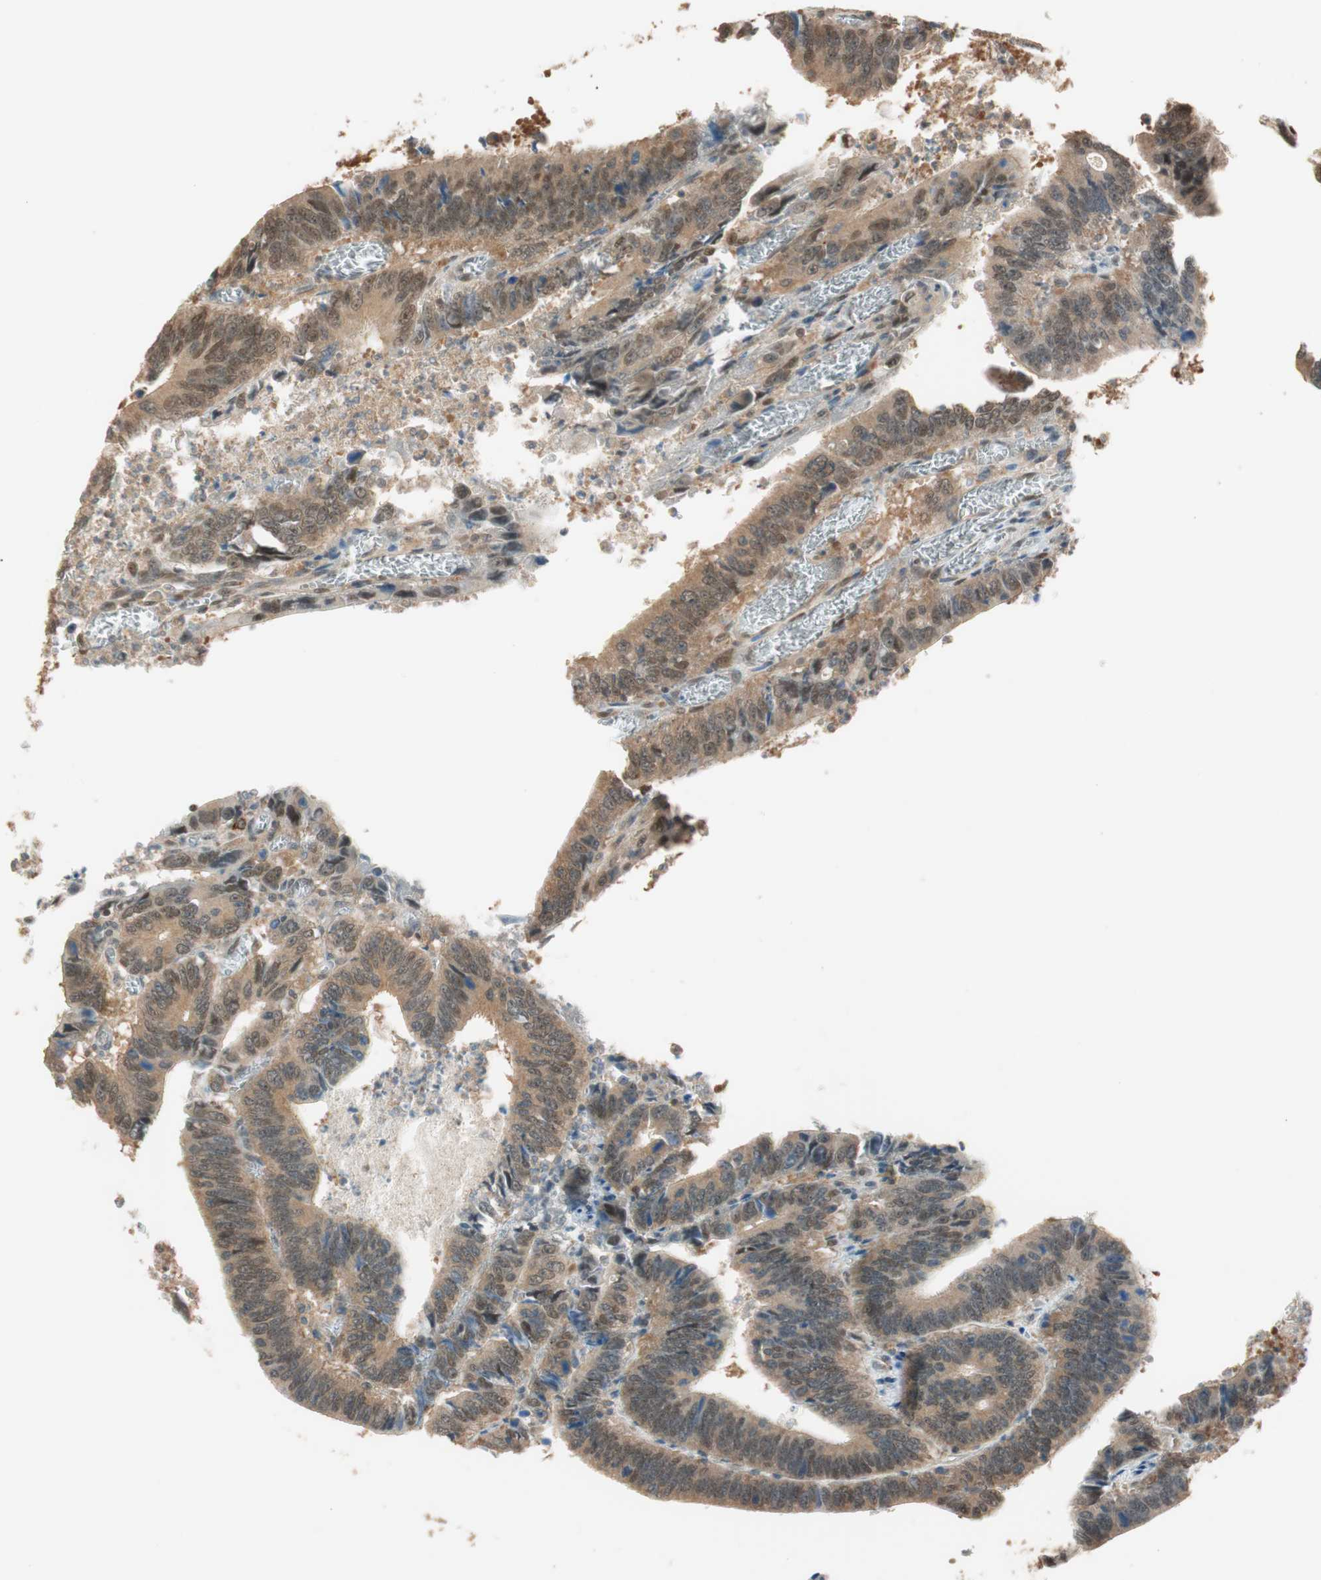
{"staining": {"intensity": "moderate", "quantity": ">75%", "location": "cytoplasmic/membranous,nuclear"}, "tissue": "colorectal cancer", "cell_type": "Tumor cells", "image_type": "cancer", "snomed": [{"axis": "morphology", "description": "Adenocarcinoma, NOS"}, {"axis": "topography", "description": "Colon"}], "caption": "Colorectal cancer was stained to show a protein in brown. There is medium levels of moderate cytoplasmic/membranous and nuclear expression in about >75% of tumor cells.", "gene": "ZNF443", "patient": {"sex": "male", "age": 72}}